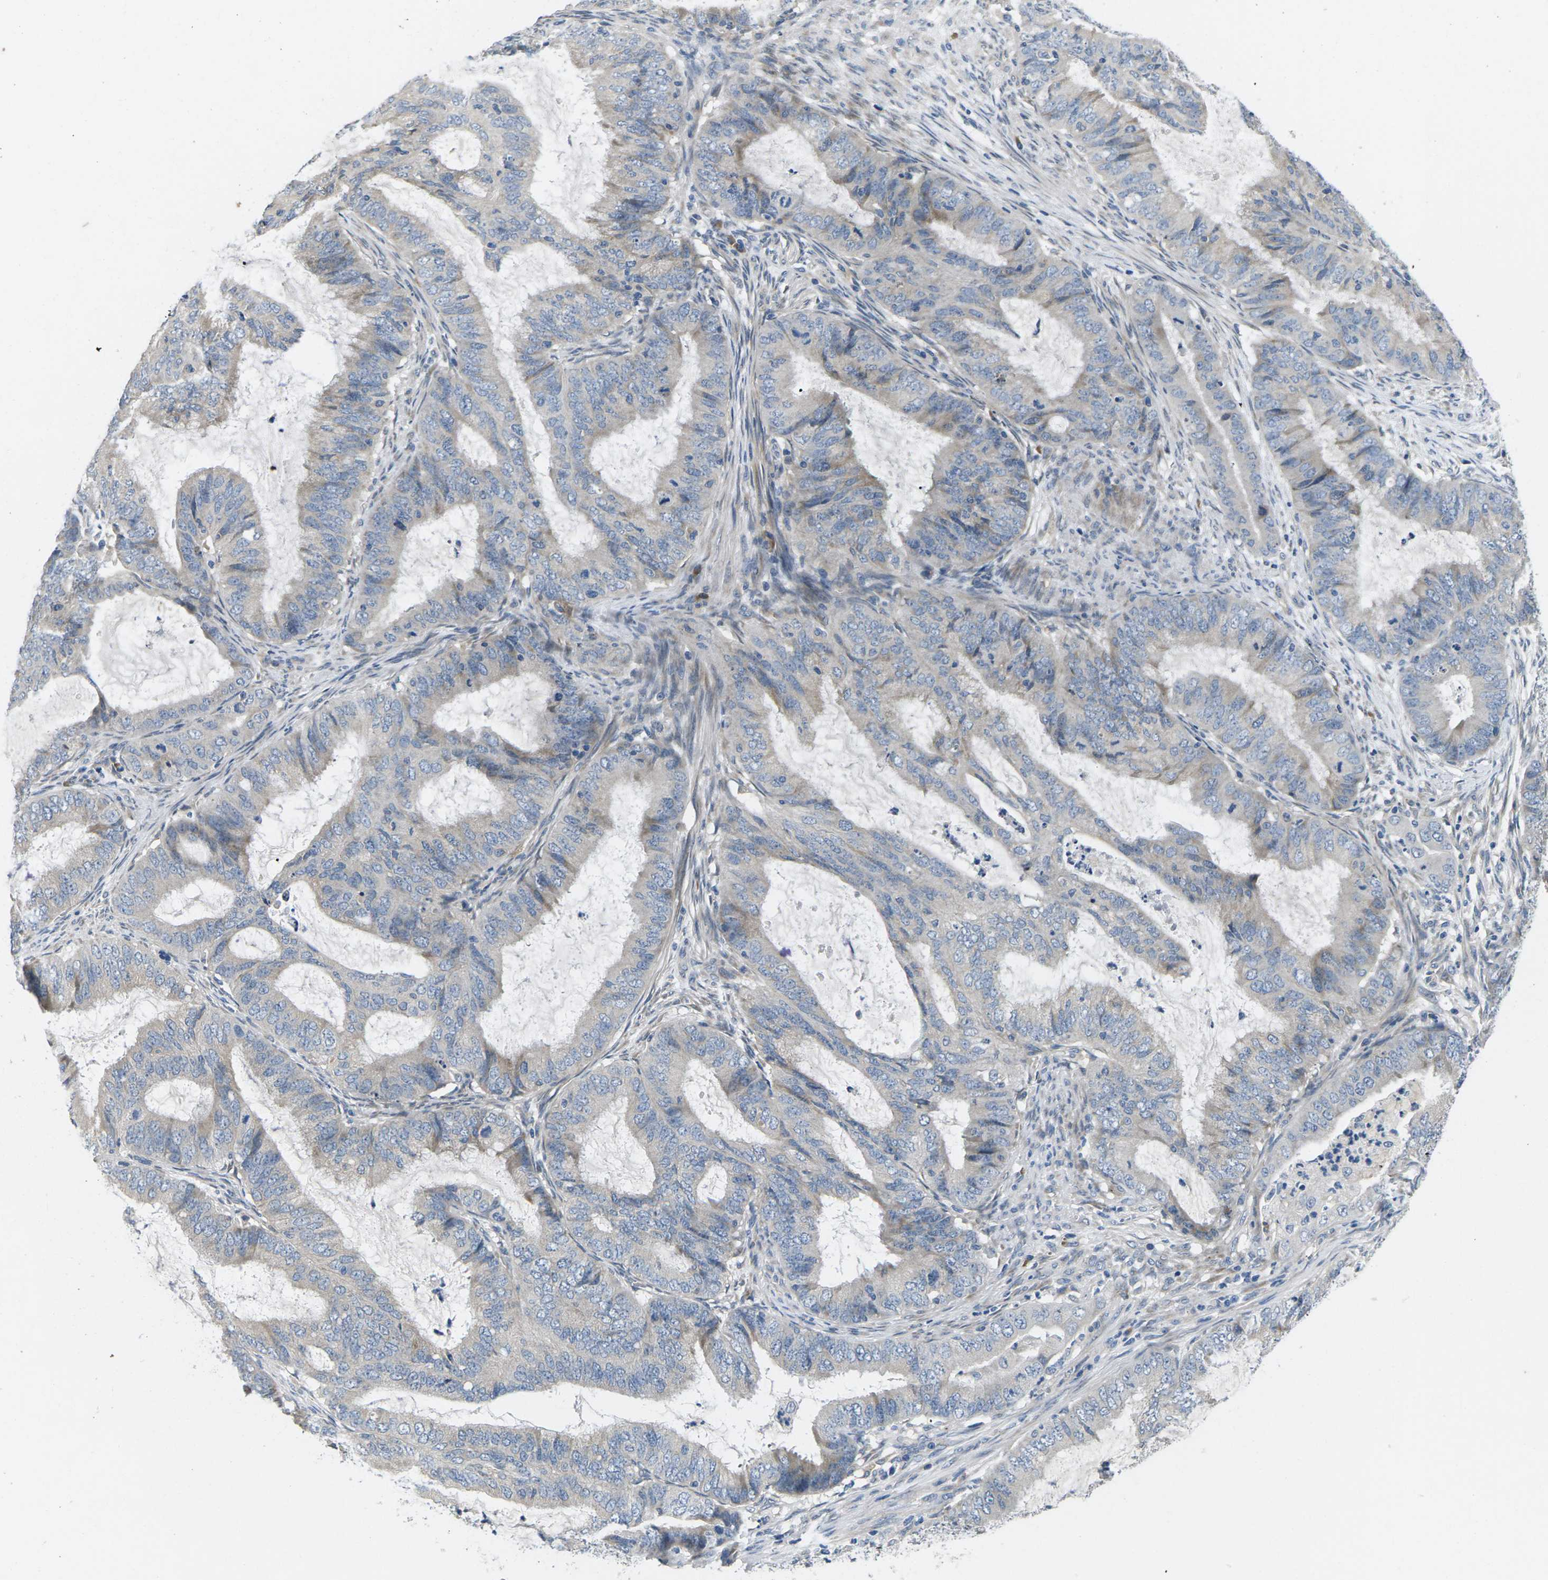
{"staining": {"intensity": "negative", "quantity": "none", "location": "none"}, "tissue": "endometrial cancer", "cell_type": "Tumor cells", "image_type": "cancer", "snomed": [{"axis": "morphology", "description": "Adenocarcinoma, NOS"}, {"axis": "topography", "description": "Endometrium"}], "caption": "Immunohistochemistry (IHC) histopathology image of endometrial cancer (adenocarcinoma) stained for a protein (brown), which shows no positivity in tumor cells. (DAB (3,3'-diaminobenzidine) IHC visualized using brightfield microscopy, high magnification).", "gene": "ERGIC3", "patient": {"sex": "female", "age": 70}}